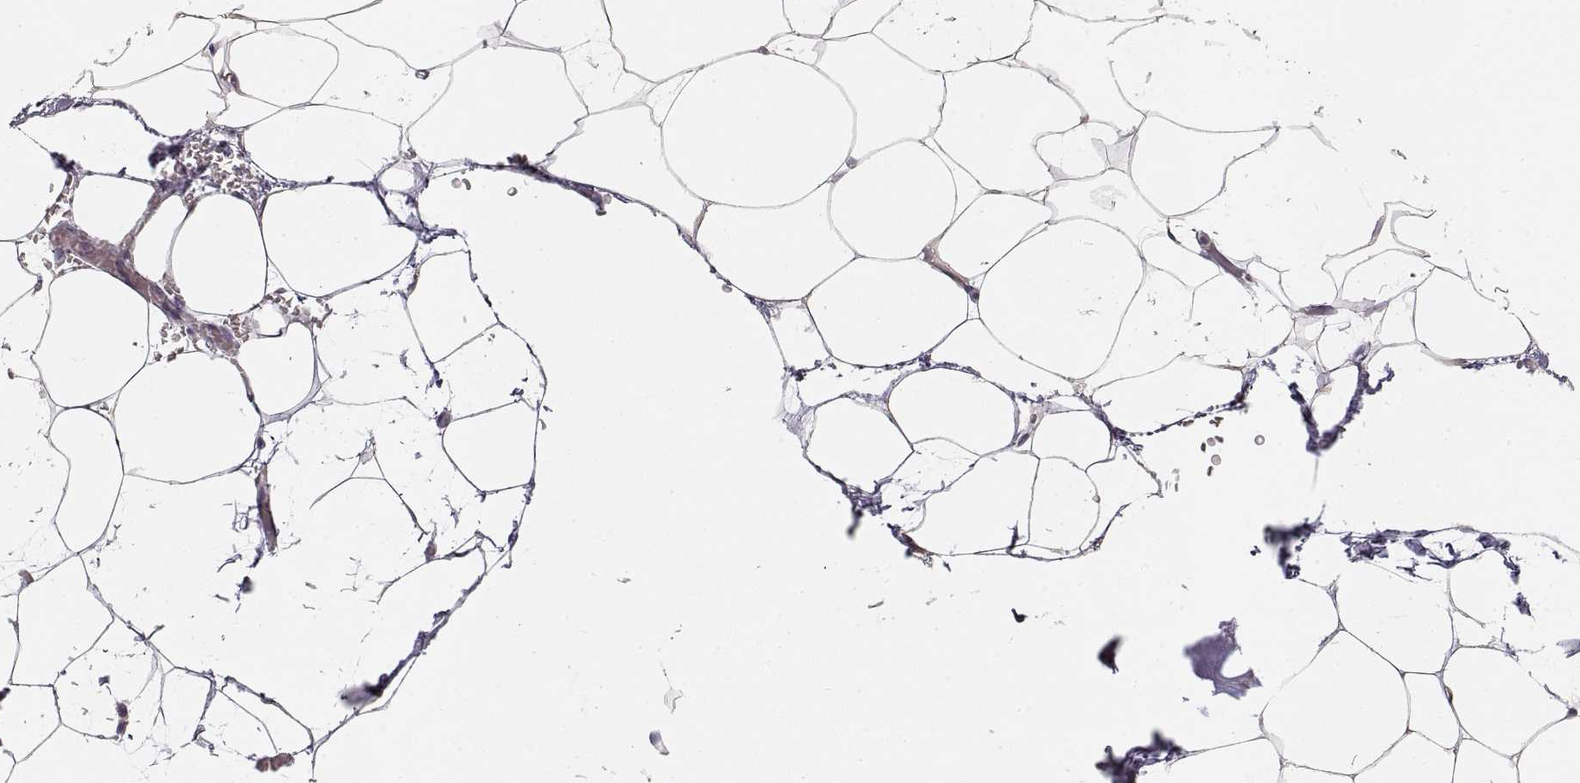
{"staining": {"intensity": "negative", "quantity": "none", "location": "none"}, "tissue": "adipose tissue", "cell_type": "Adipocytes", "image_type": "normal", "snomed": [{"axis": "morphology", "description": "Normal tissue, NOS"}, {"axis": "topography", "description": "Adipose tissue"}], "caption": "IHC micrograph of unremarkable adipose tissue: human adipose tissue stained with DAB (3,3'-diaminobenzidine) exhibits no significant protein expression in adipocytes. (IHC, brightfield microscopy, high magnification).", "gene": "ZP3", "patient": {"sex": "male", "age": 57}}